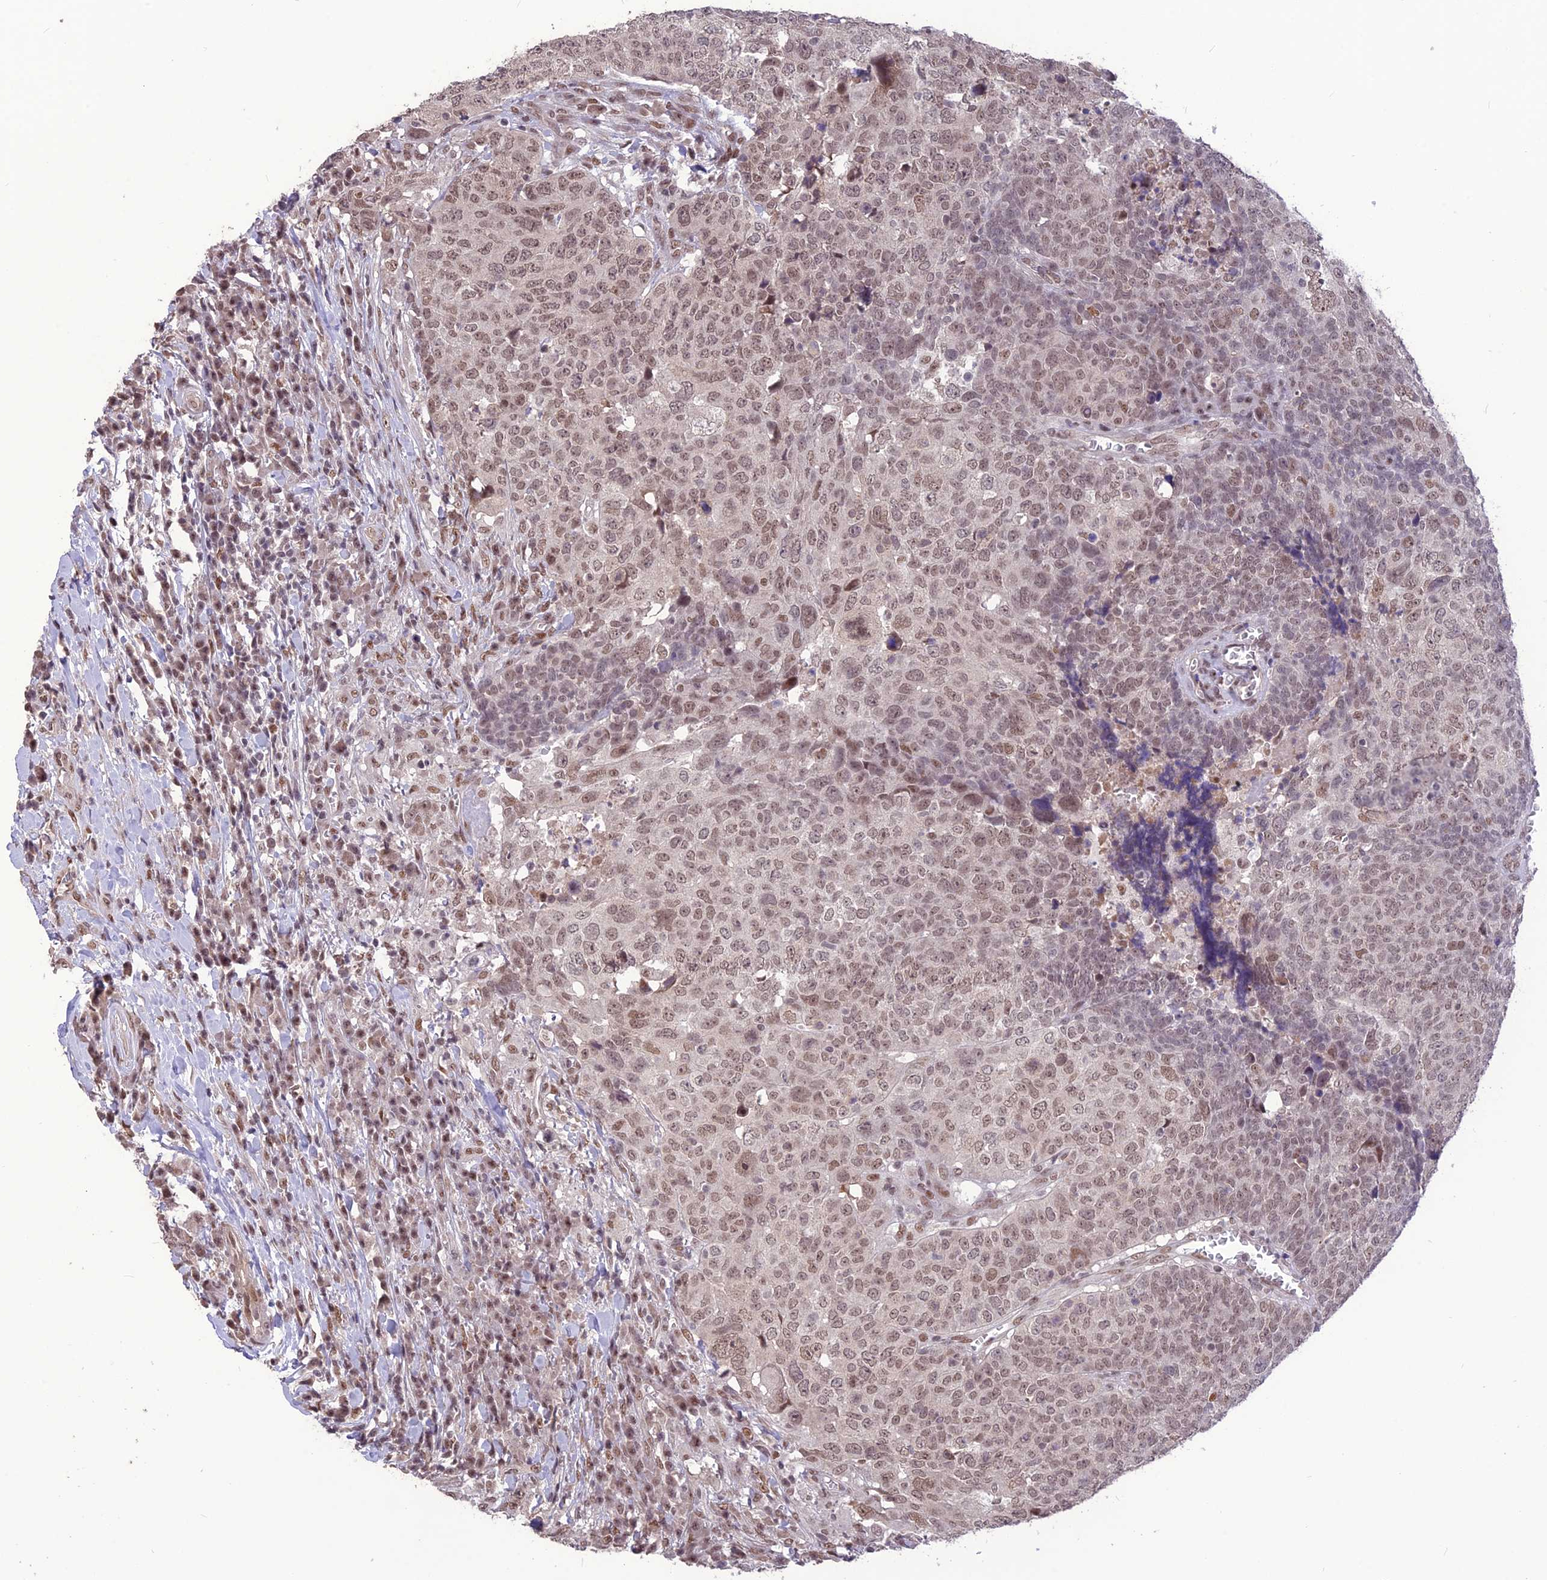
{"staining": {"intensity": "weak", "quantity": ">75%", "location": "nuclear"}, "tissue": "head and neck cancer", "cell_type": "Tumor cells", "image_type": "cancer", "snomed": [{"axis": "morphology", "description": "Squamous cell carcinoma, NOS"}, {"axis": "topography", "description": "Head-Neck"}], "caption": "Head and neck squamous cell carcinoma stained for a protein (brown) demonstrates weak nuclear positive staining in approximately >75% of tumor cells.", "gene": "DIS3", "patient": {"sex": "male", "age": 66}}